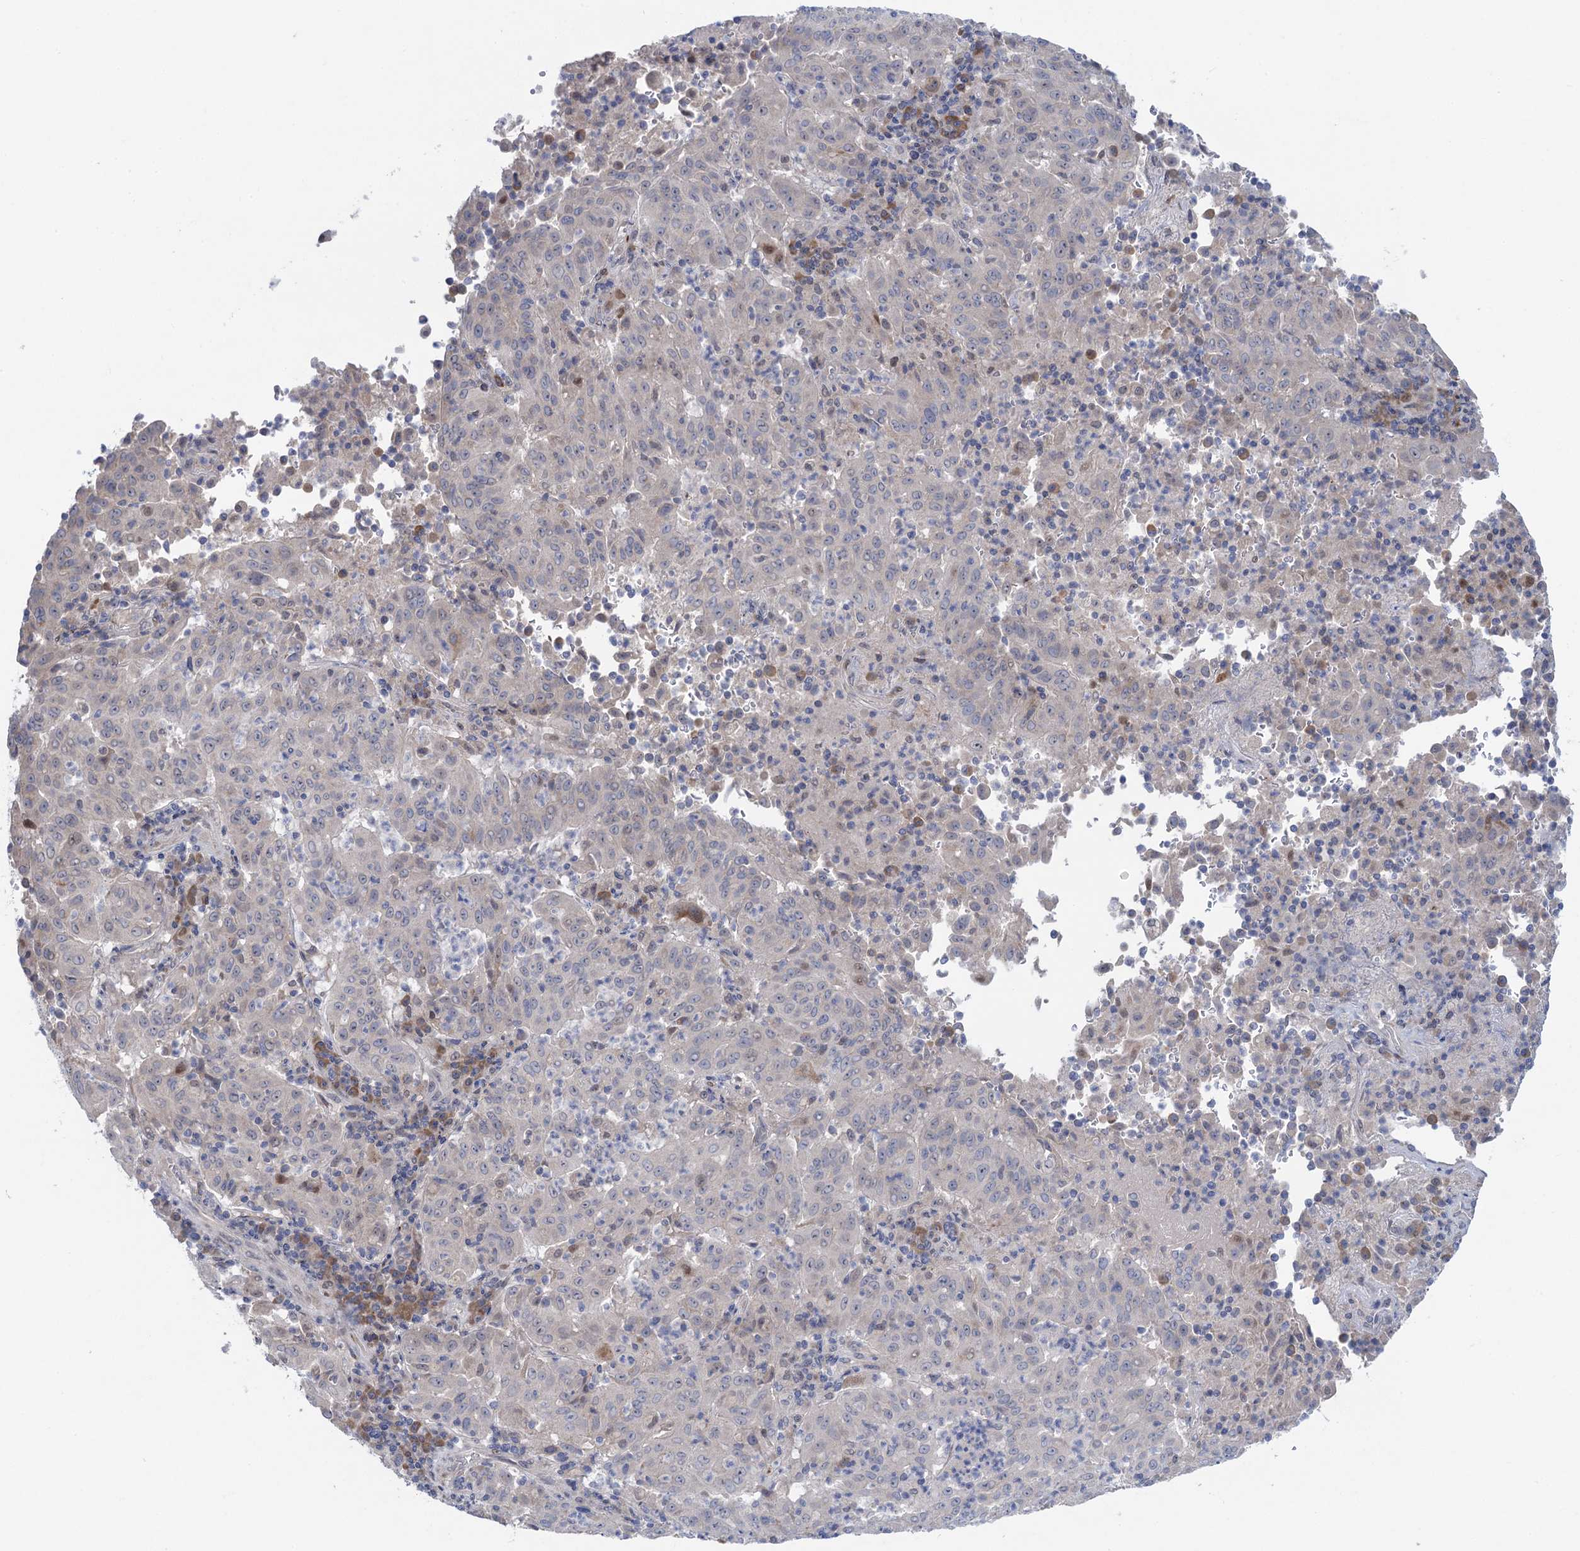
{"staining": {"intensity": "negative", "quantity": "none", "location": "none"}, "tissue": "pancreatic cancer", "cell_type": "Tumor cells", "image_type": "cancer", "snomed": [{"axis": "morphology", "description": "Adenocarcinoma, NOS"}, {"axis": "topography", "description": "Pancreas"}], "caption": "This is an IHC micrograph of human pancreatic adenocarcinoma. There is no staining in tumor cells.", "gene": "QPCTL", "patient": {"sex": "male", "age": 63}}